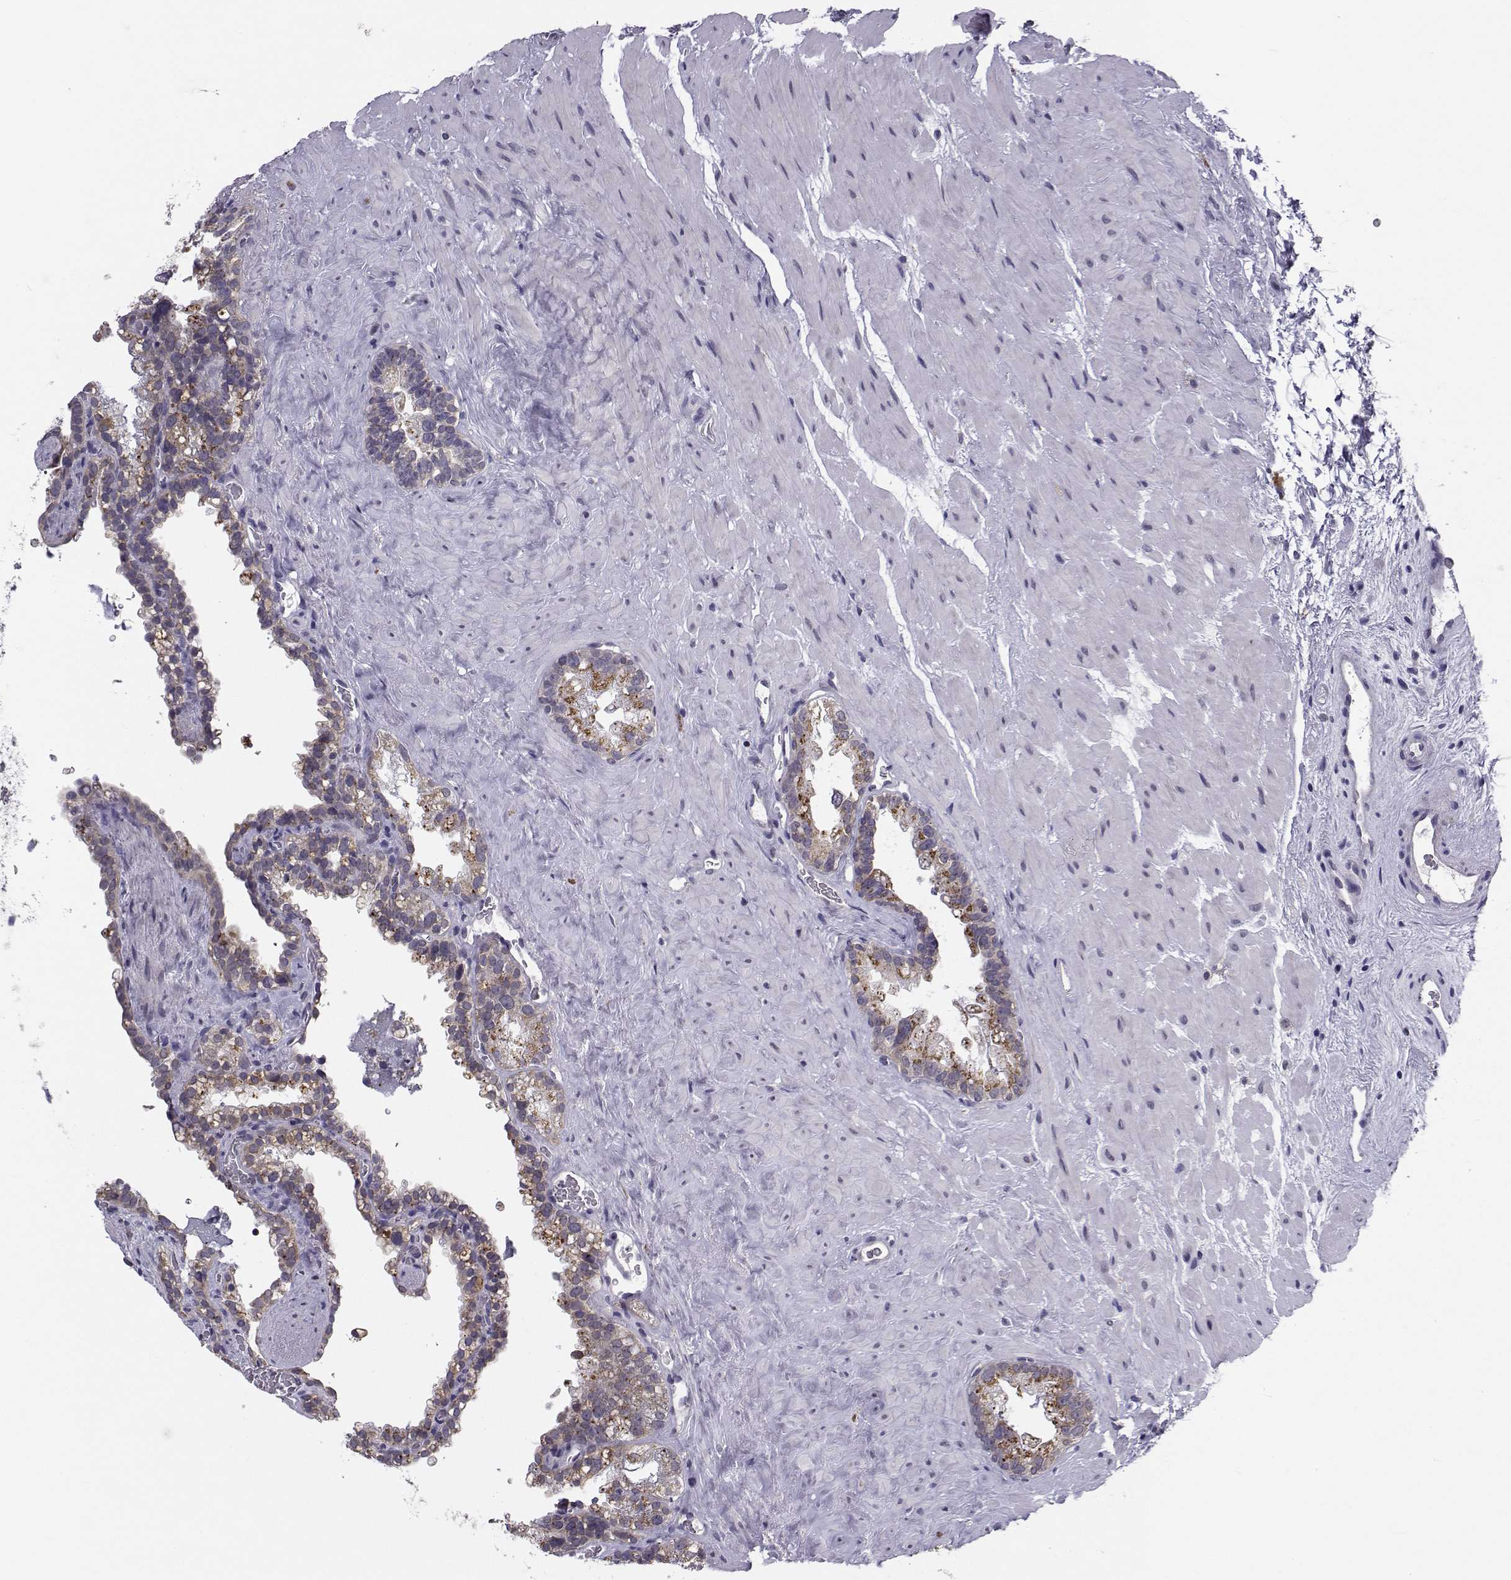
{"staining": {"intensity": "moderate", "quantity": "25%-75%", "location": "cytoplasmic/membranous"}, "tissue": "seminal vesicle", "cell_type": "Glandular cells", "image_type": "normal", "snomed": [{"axis": "morphology", "description": "Normal tissue, NOS"}, {"axis": "topography", "description": "Seminal veicle"}], "caption": "The photomicrograph shows a brown stain indicating the presence of a protein in the cytoplasmic/membranous of glandular cells in seminal vesicle.", "gene": "ANGPT1", "patient": {"sex": "male", "age": 71}}